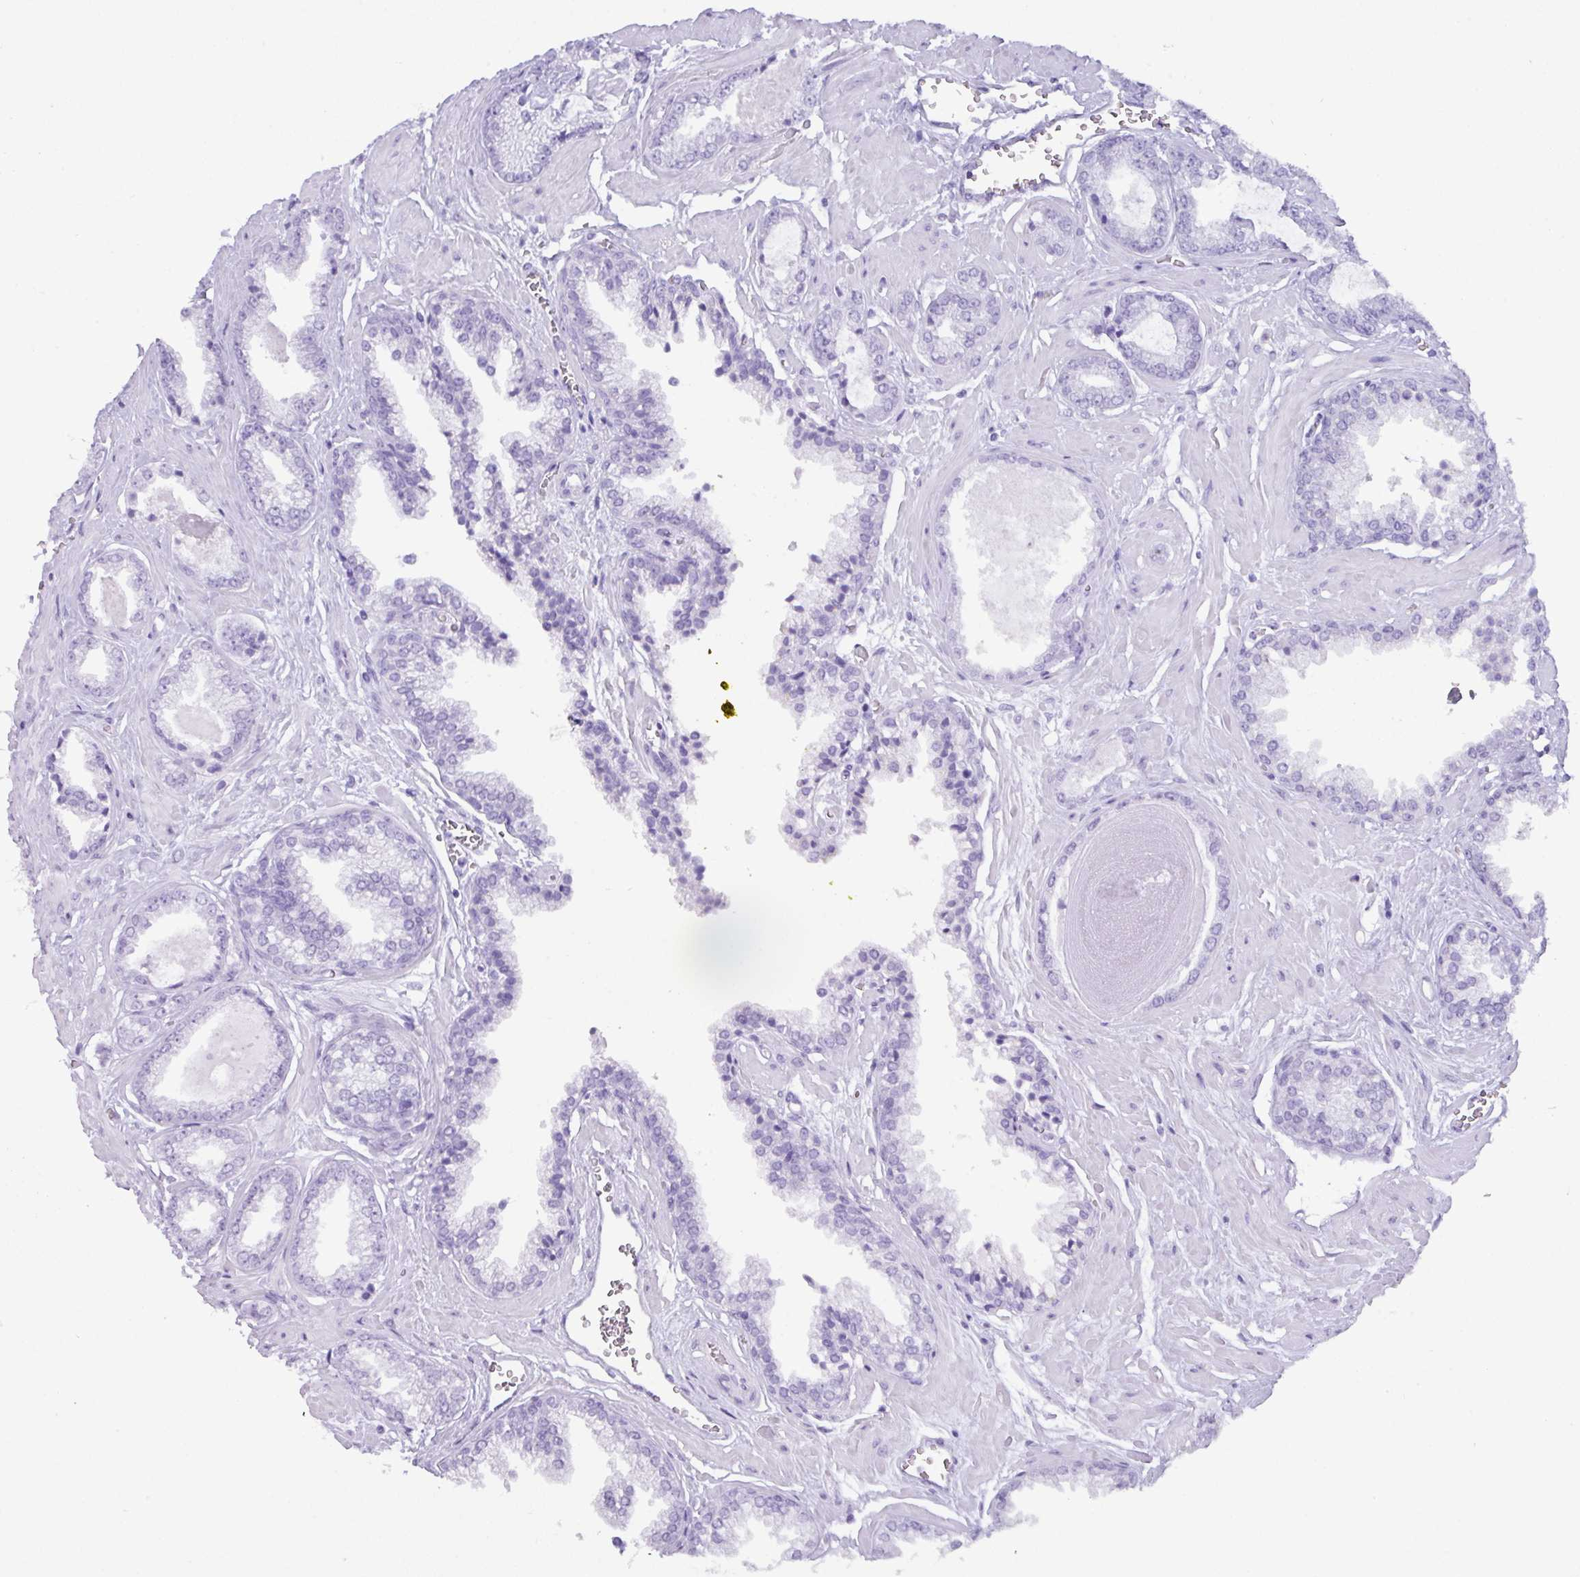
{"staining": {"intensity": "negative", "quantity": "none", "location": "none"}, "tissue": "prostate cancer", "cell_type": "Tumor cells", "image_type": "cancer", "snomed": [{"axis": "morphology", "description": "Adenocarcinoma, Low grade"}, {"axis": "topography", "description": "Prostate"}], "caption": "This image is of prostate cancer stained with immunohistochemistry to label a protein in brown with the nuclei are counter-stained blue. There is no expression in tumor cells. The staining was performed using DAB (3,3'-diaminobenzidine) to visualize the protein expression in brown, while the nuclei were stained in blue with hematoxylin (Magnification: 20x).", "gene": "NCCRP1", "patient": {"sex": "male", "age": 60}}